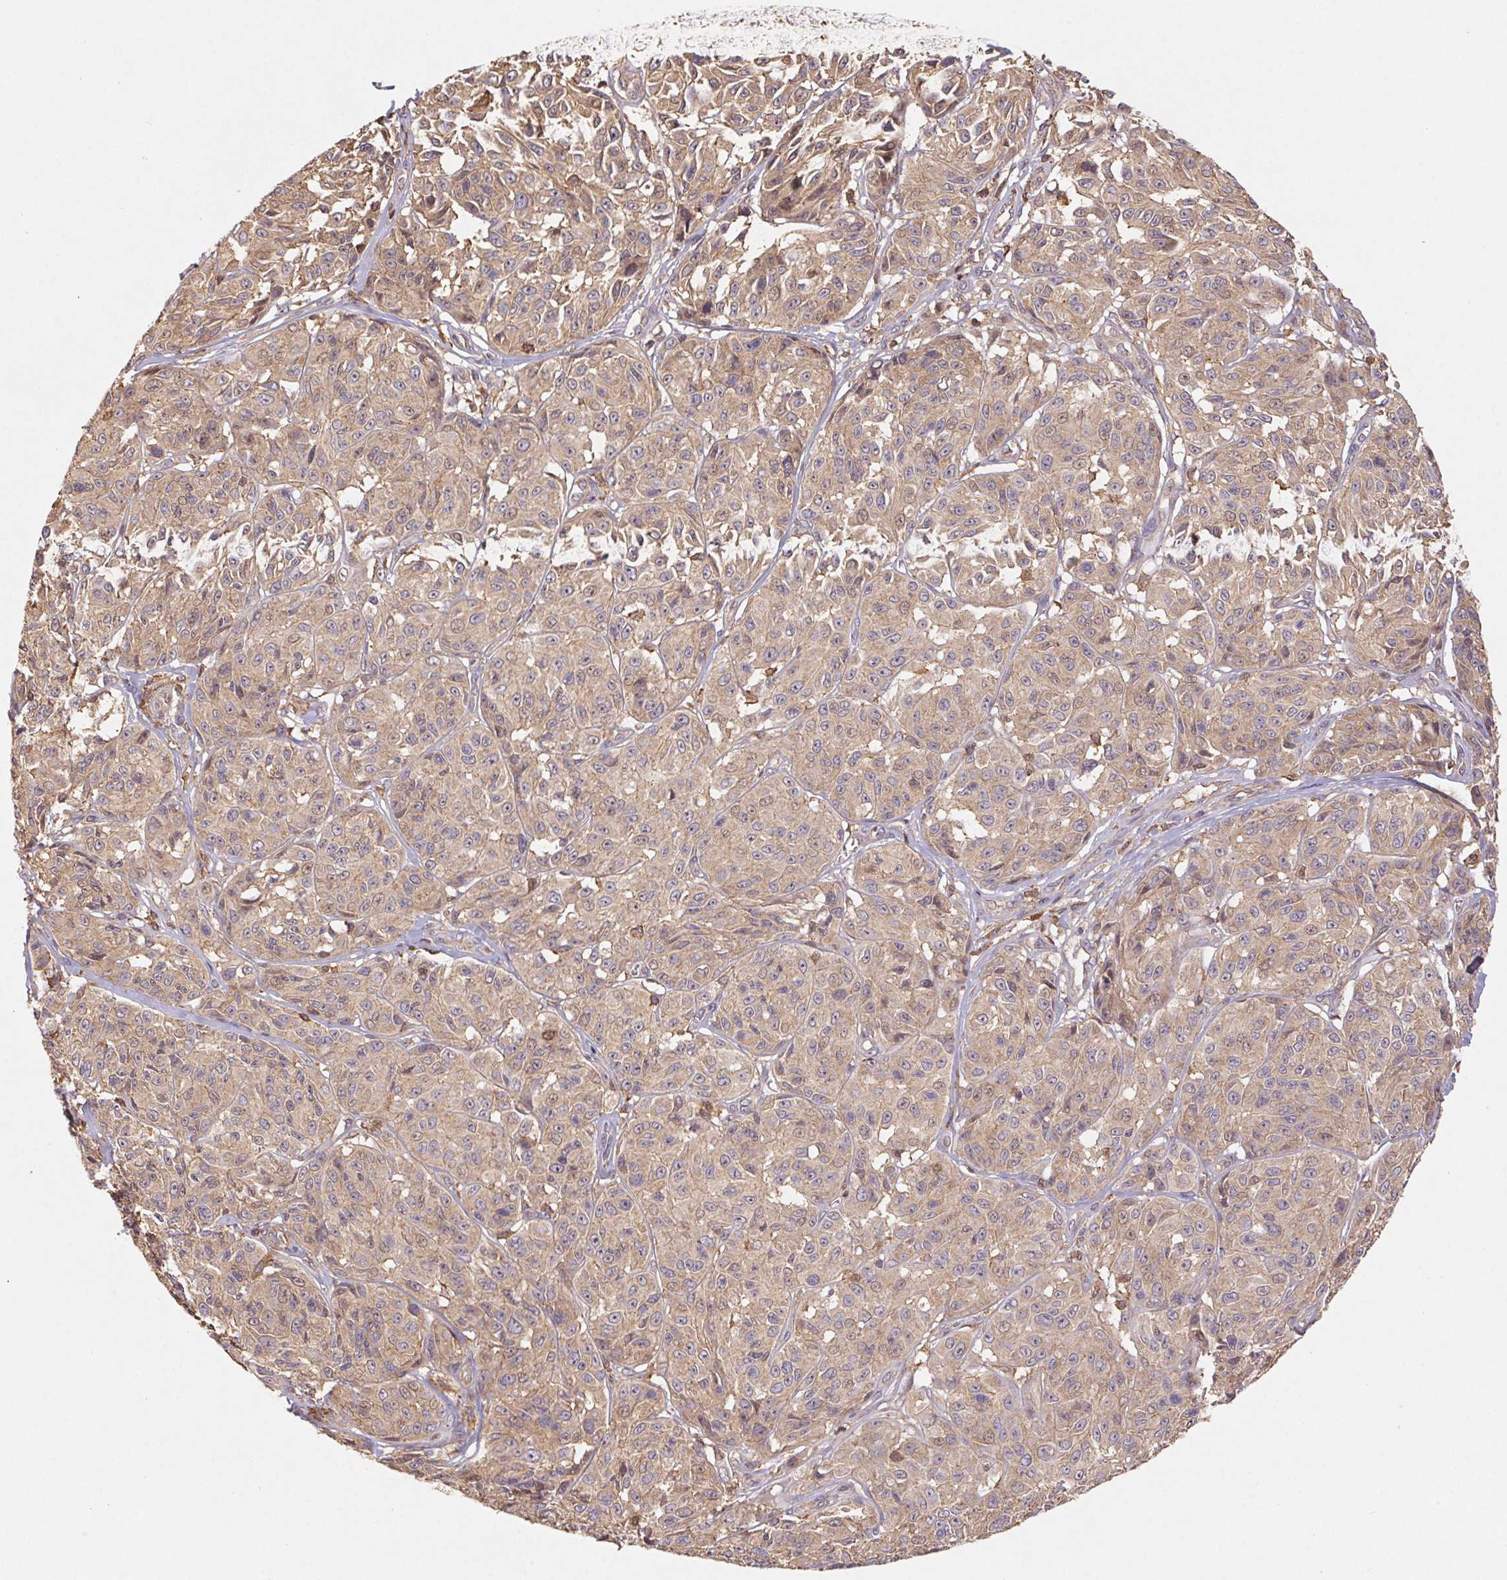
{"staining": {"intensity": "weak", "quantity": ">75%", "location": "cytoplasmic/membranous"}, "tissue": "melanoma", "cell_type": "Tumor cells", "image_type": "cancer", "snomed": [{"axis": "morphology", "description": "Malignant melanoma, NOS"}, {"axis": "topography", "description": "Skin"}], "caption": "A micrograph showing weak cytoplasmic/membranous expression in about >75% of tumor cells in malignant melanoma, as visualized by brown immunohistochemical staining.", "gene": "ATG10", "patient": {"sex": "male", "age": 91}}